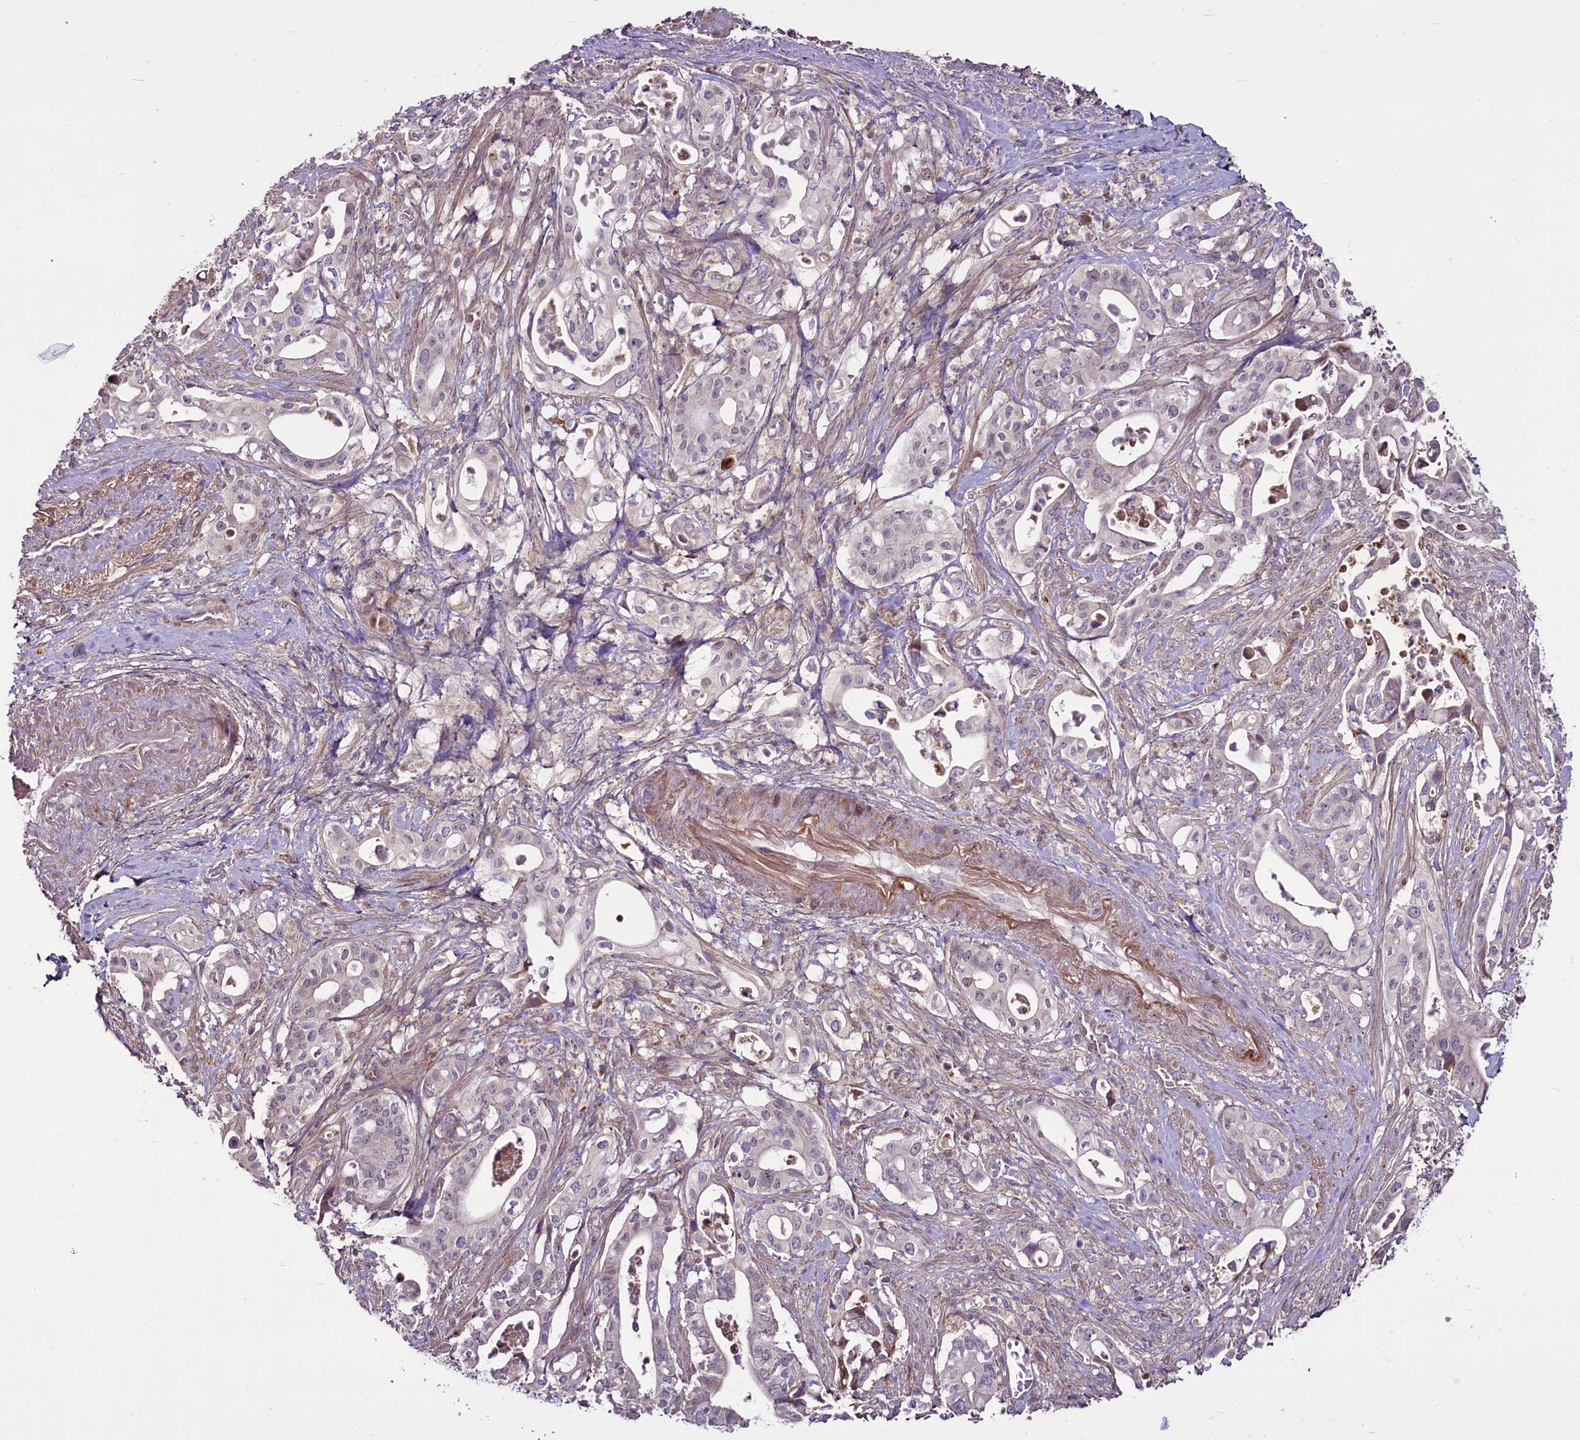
{"staining": {"intensity": "negative", "quantity": "none", "location": "none"}, "tissue": "pancreatic cancer", "cell_type": "Tumor cells", "image_type": "cancer", "snomed": [{"axis": "morphology", "description": "Adenocarcinoma, NOS"}, {"axis": "topography", "description": "Pancreas"}], "caption": "IHC photomicrograph of adenocarcinoma (pancreatic) stained for a protein (brown), which shows no staining in tumor cells.", "gene": "RSBN1", "patient": {"sex": "female", "age": 77}}